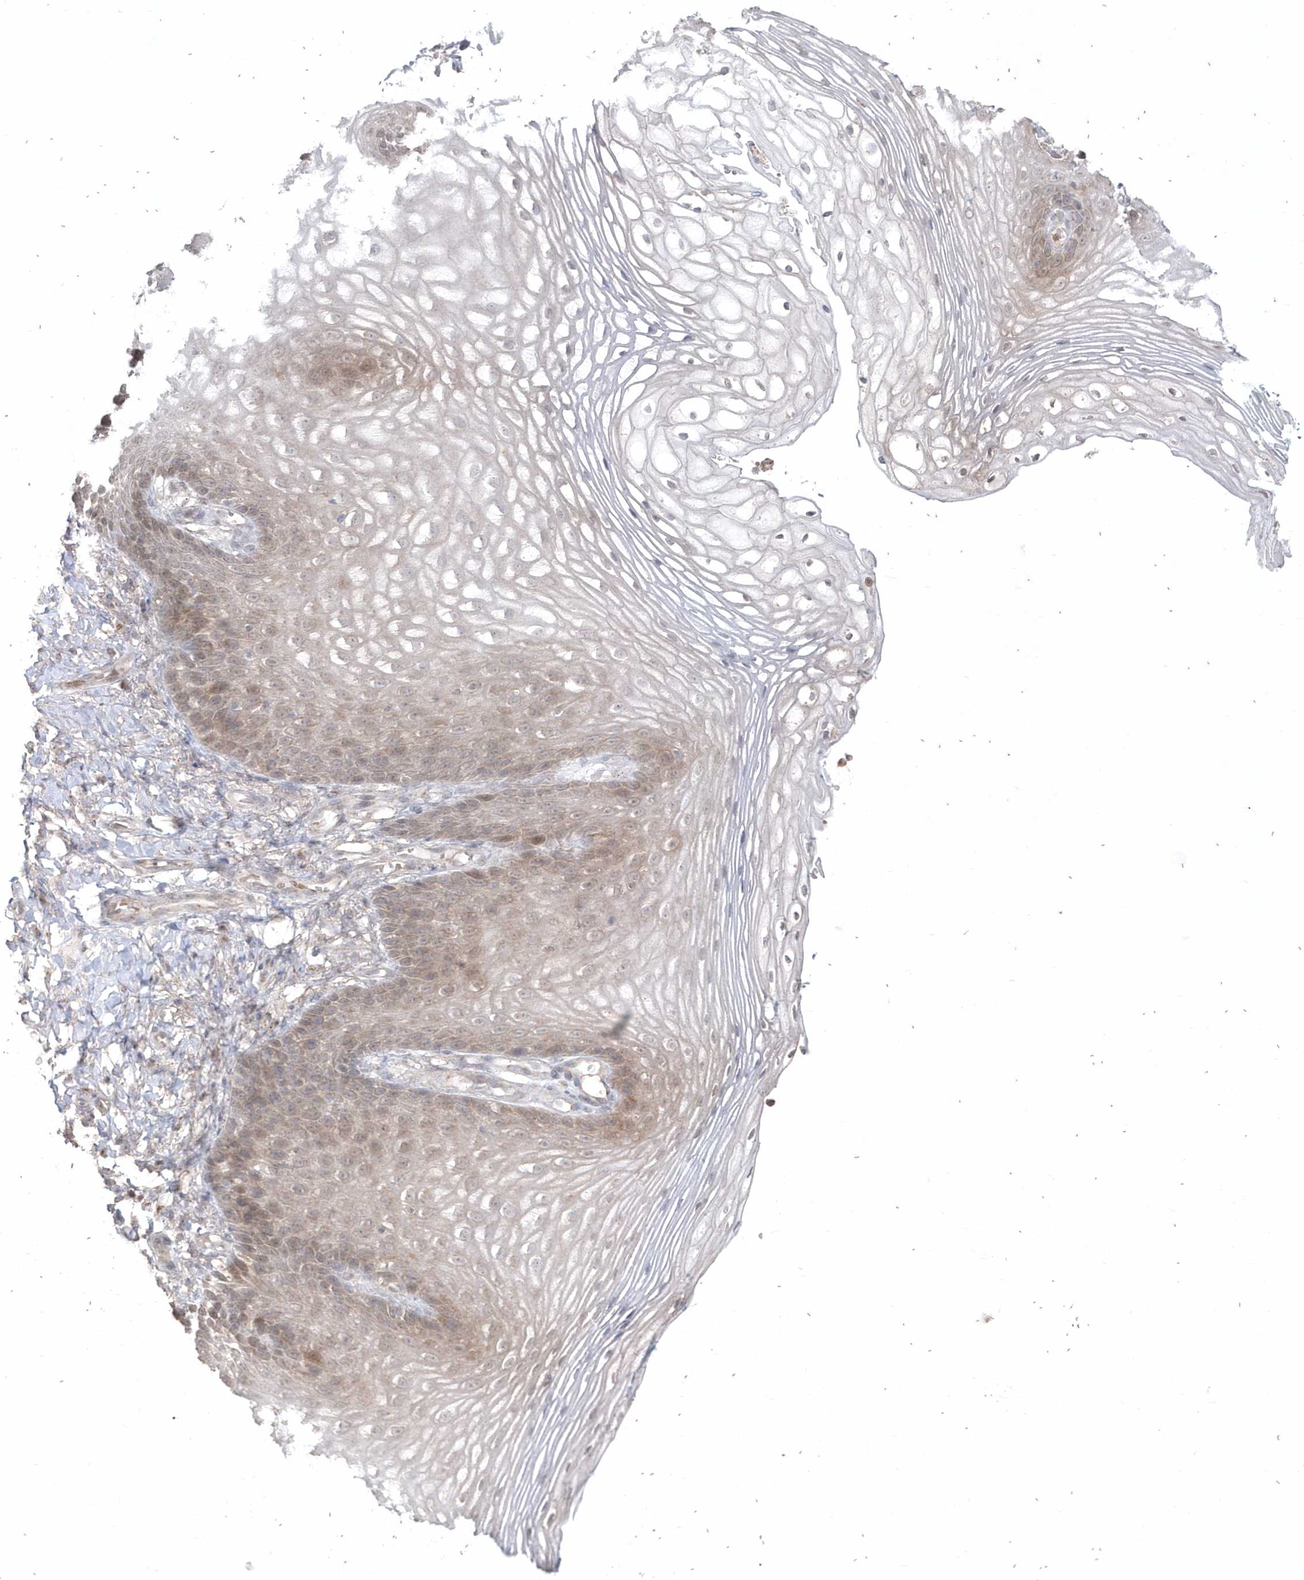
{"staining": {"intensity": "weak", "quantity": "25%-75%", "location": "cytoplasmic/membranous,nuclear"}, "tissue": "vagina", "cell_type": "Squamous epithelial cells", "image_type": "normal", "snomed": [{"axis": "morphology", "description": "Normal tissue, NOS"}, {"axis": "topography", "description": "Vagina"}], "caption": "Weak cytoplasmic/membranous,nuclear positivity is identified in approximately 25%-75% of squamous epithelial cells in unremarkable vagina.", "gene": "GEMIN6", "patient": {"sex": "female", "age": 60}}